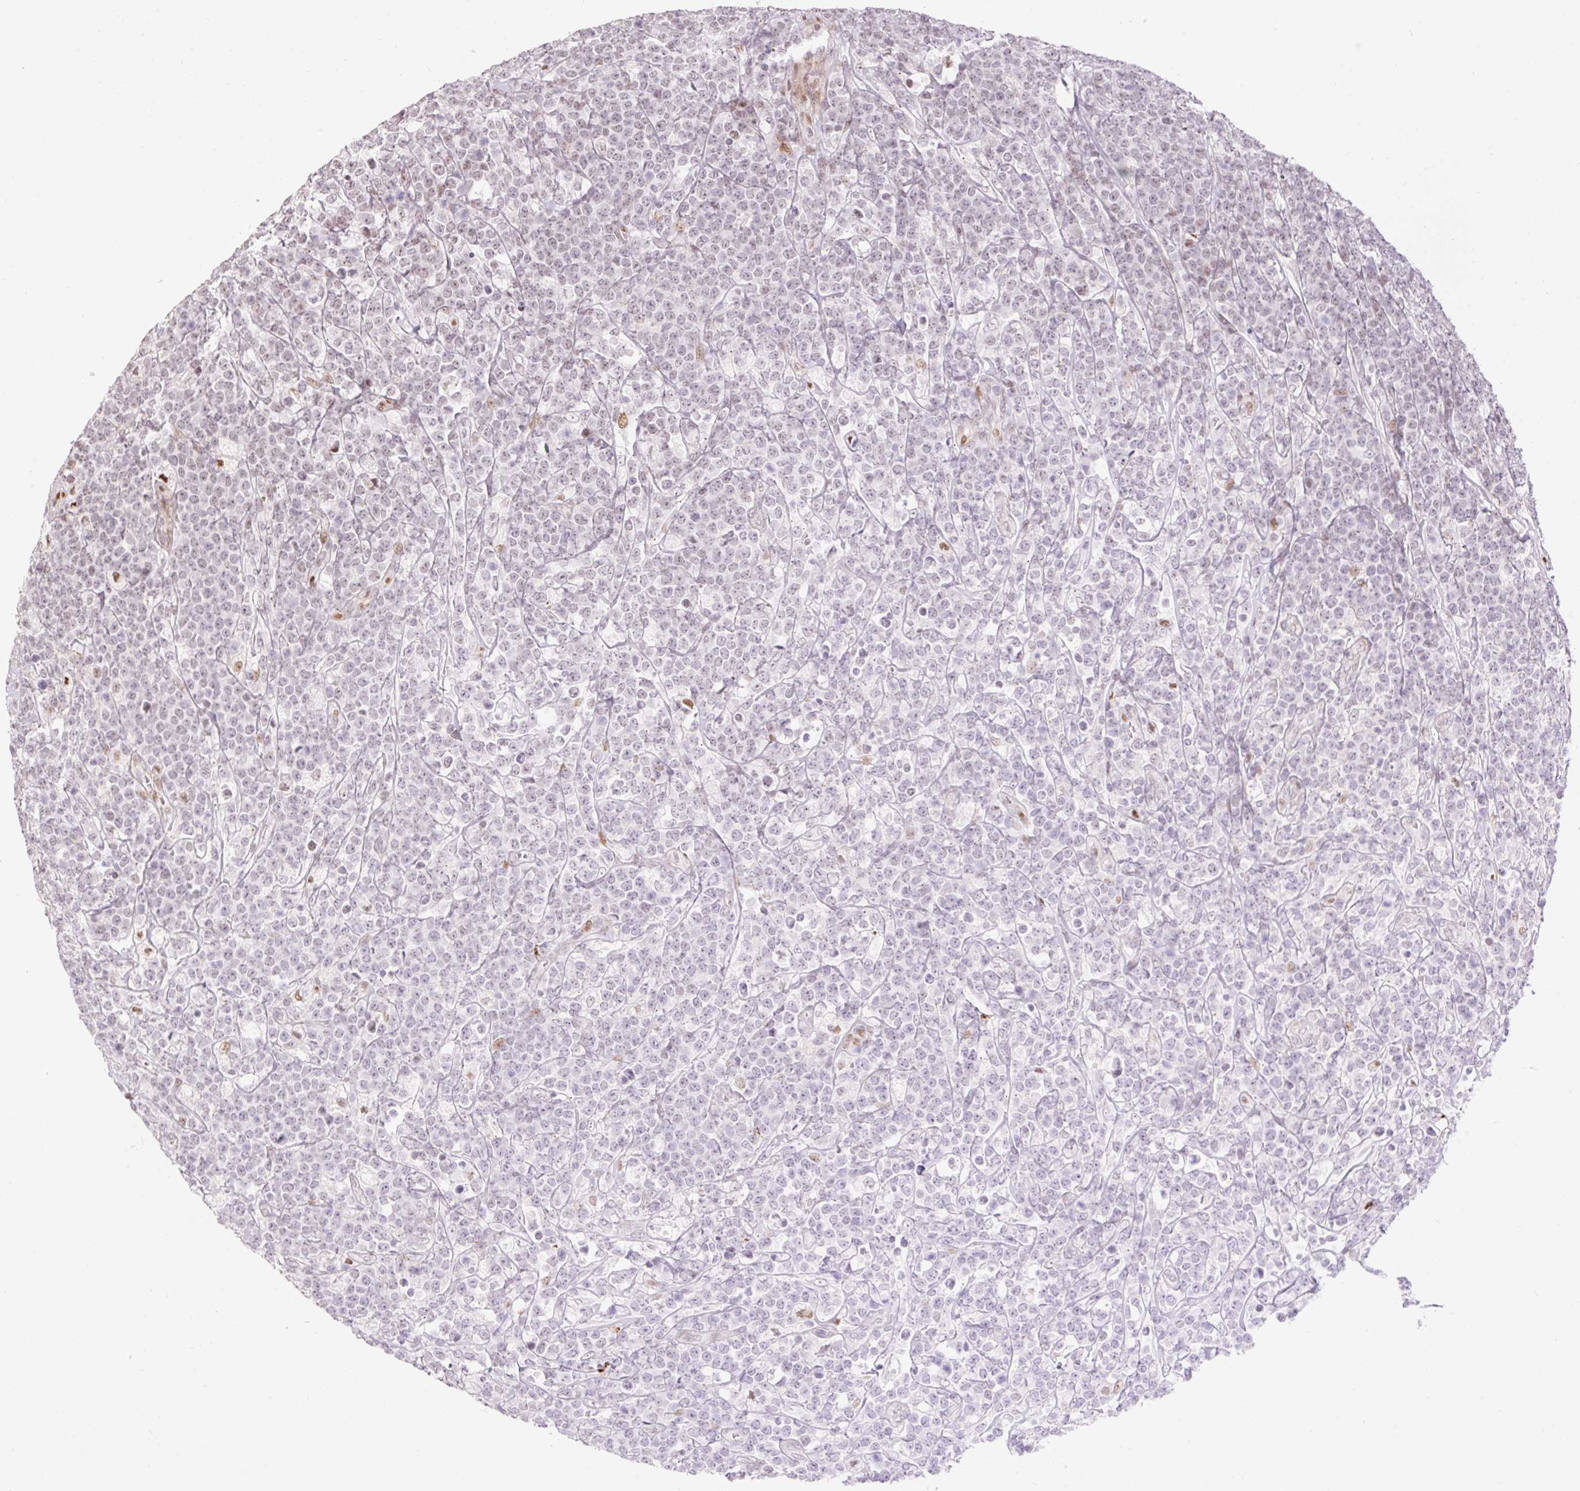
{"staining": {"intensity": "negative", "quantity": "none", "location": "none"}, "tissue": "lymphoma", "cell_type": "Tumor cells", "image_type": "cancer", "snomed": [{"axis": "morphology", "description": "Malignant lymphoma, non-Hodgkin's type, High grade"}, {"axis": "topography", "description": "Small intestine"}], "caption": "Immunohistochemistry image of human lymphoma stained for a protein (brown), which demonstrates no staining in tumor cells.", "gene": "RIPPLY3", "patient": {"sex": "male", "age": 8}}